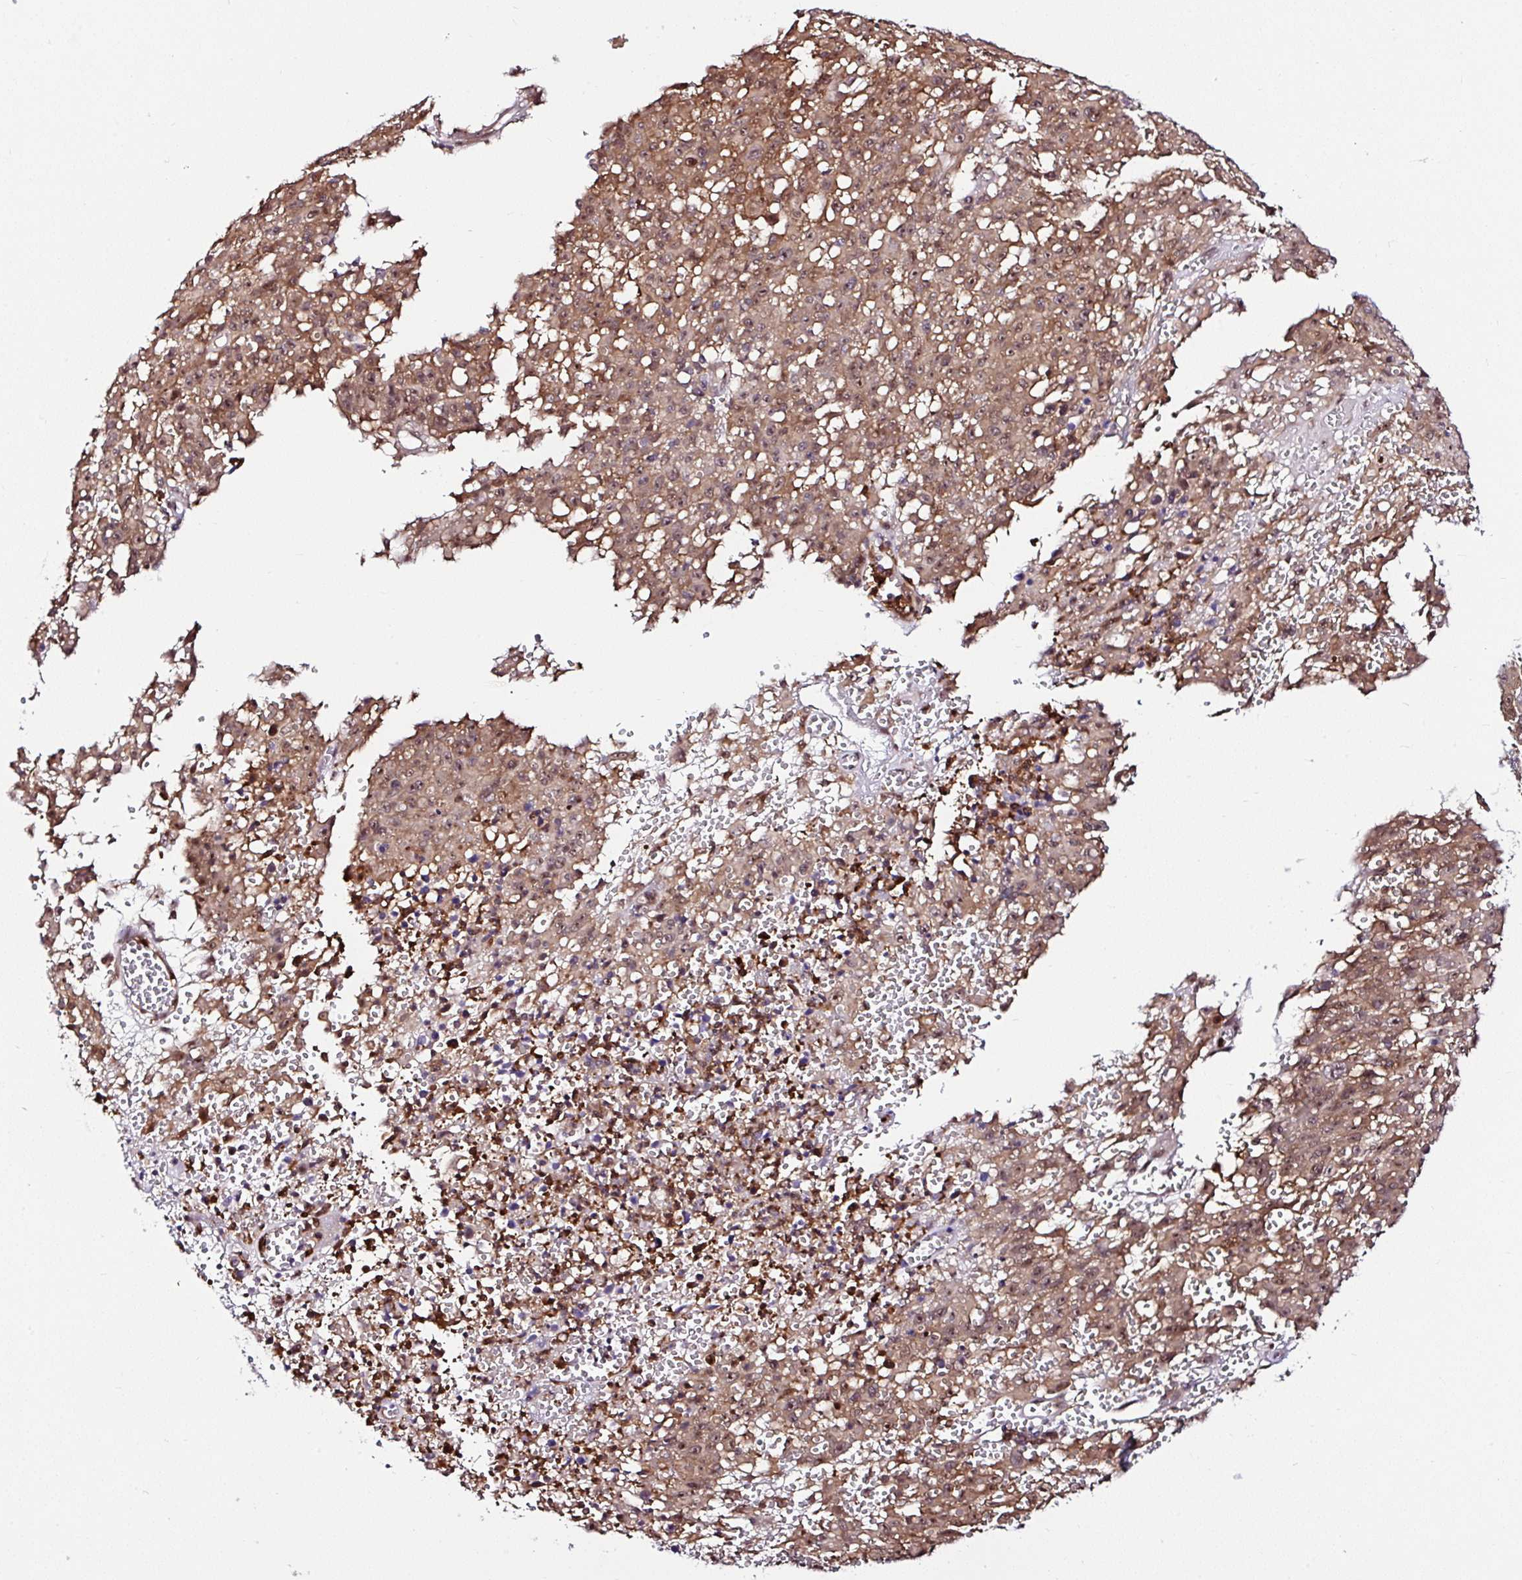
{"staining": {"intensity": "moderate", "quantity": ">75%", "location": "cytoplasmic/membranous"}, "tissue": "melanoma", "cell_type": "Tumor cells", "image_type": "cancer", "snomed": [{"axis": "morphology", "description": "Malignant melanoma, NOS"}, {"axis": "topography", "description": "Skin"}], "caption": "Moderate cytoplasmic/membranous expression for a protein is identified in about >75% of tumor cells of melanoma using immunohistochemistry.", "gene": "PIN4", "patient": {"sex": "male", "age": 46}}